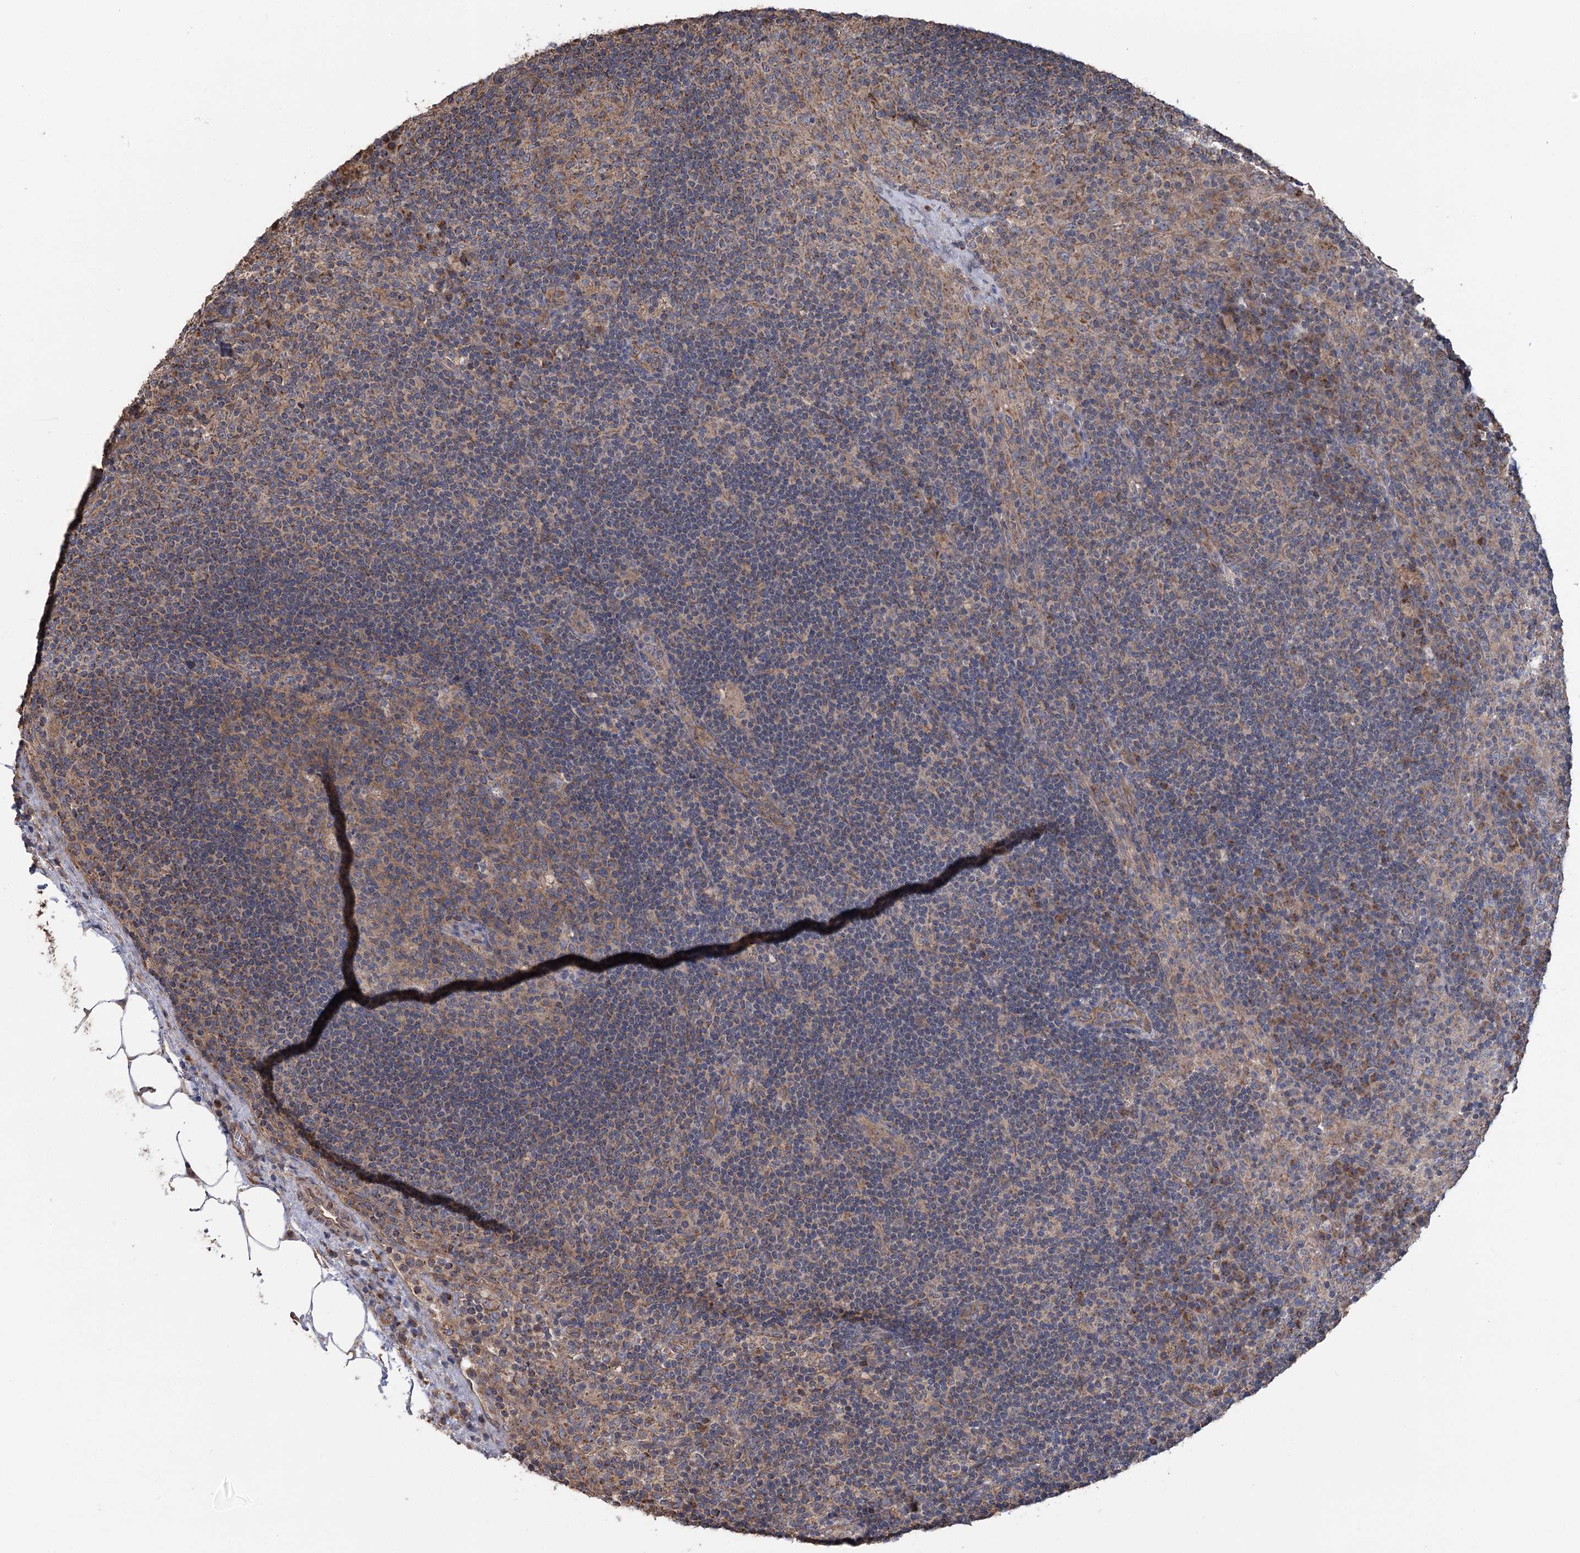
{"staining": {"intensity": "moderate", "quantity": ">75%", "location": "cytoplasmic/membranous"}, "tissue": "lymph node", "cell_type": "Germinal center cells", "image_type": "normal", "snomed": [{"axis": "morphology", "description": "Normal tissue, NOS"}, {"axis": "topography", "description": "Lymph node"}], "caption": "Lymph node stained for a protein (brown) reveals moderate cytoplasmic/membranous positive expression in approximately >75% of germinal center cells.", "gene": "RWDD4", "patient": {"sex": "female", "age": 70}}